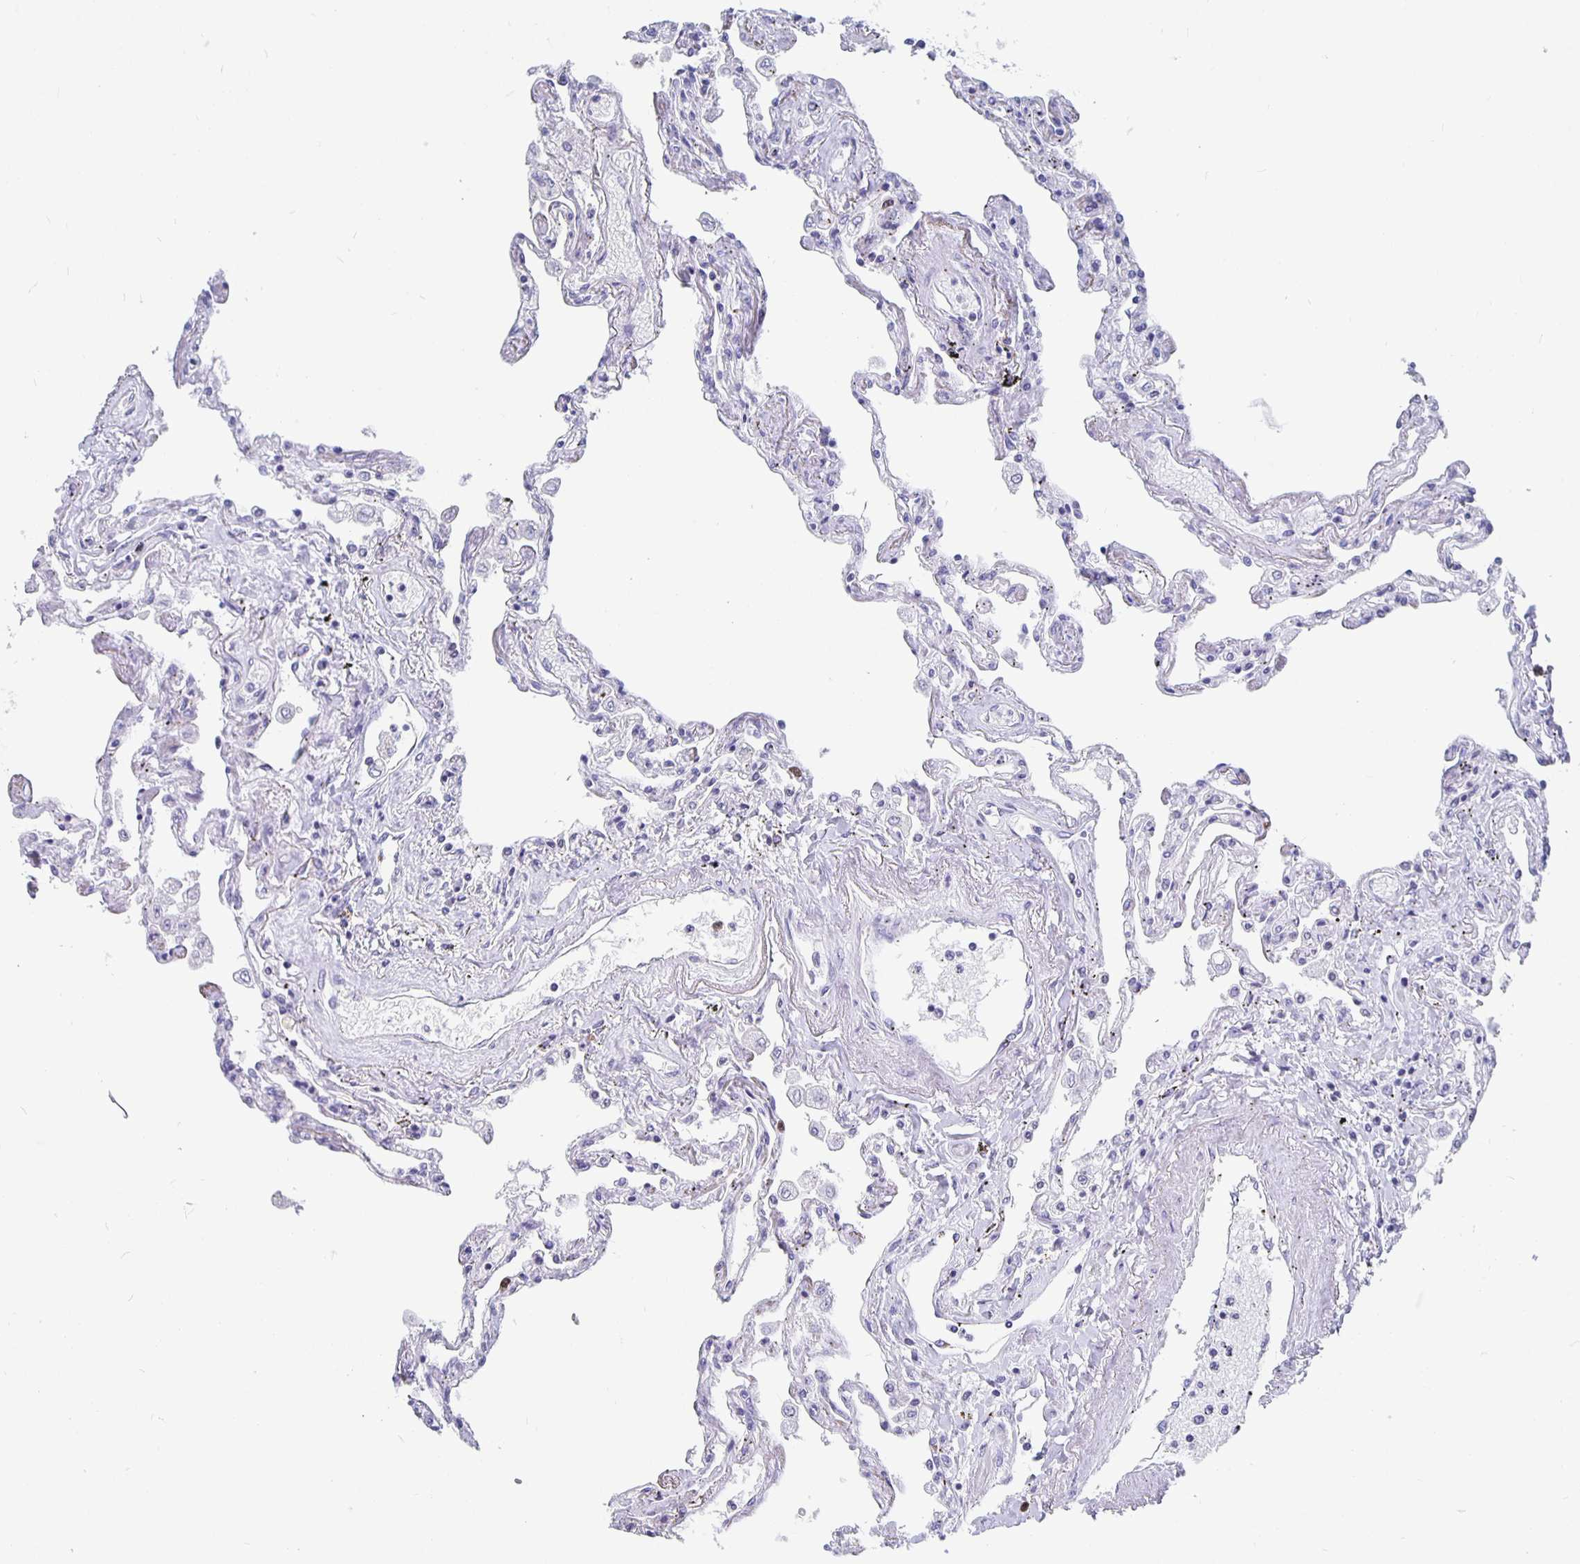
{"staining": {"intensity": "negative", "quantity": "none", "location": "none"}, "tissue": "lung", "cell_type": "Alveolar cells", "image_type": "normal", "snomed": [{"axis": "morphology", "description": "Normal tissue, NOS"}, {"axis": "morphology", "description": "Adenocarcinoma, NOS"}, {"axis": "topography", "description": "Cartilage tissue"}, {"axis": "topography", "description": "Lung"}], "caption": "Immunohistochemical staining of normal lung exhibits no significant positivity in alveolar cells. (DAB immunohistochemistry, high magnification).", "gene": "ZNF691", "patient": {"sex": "female", "age": 67}}